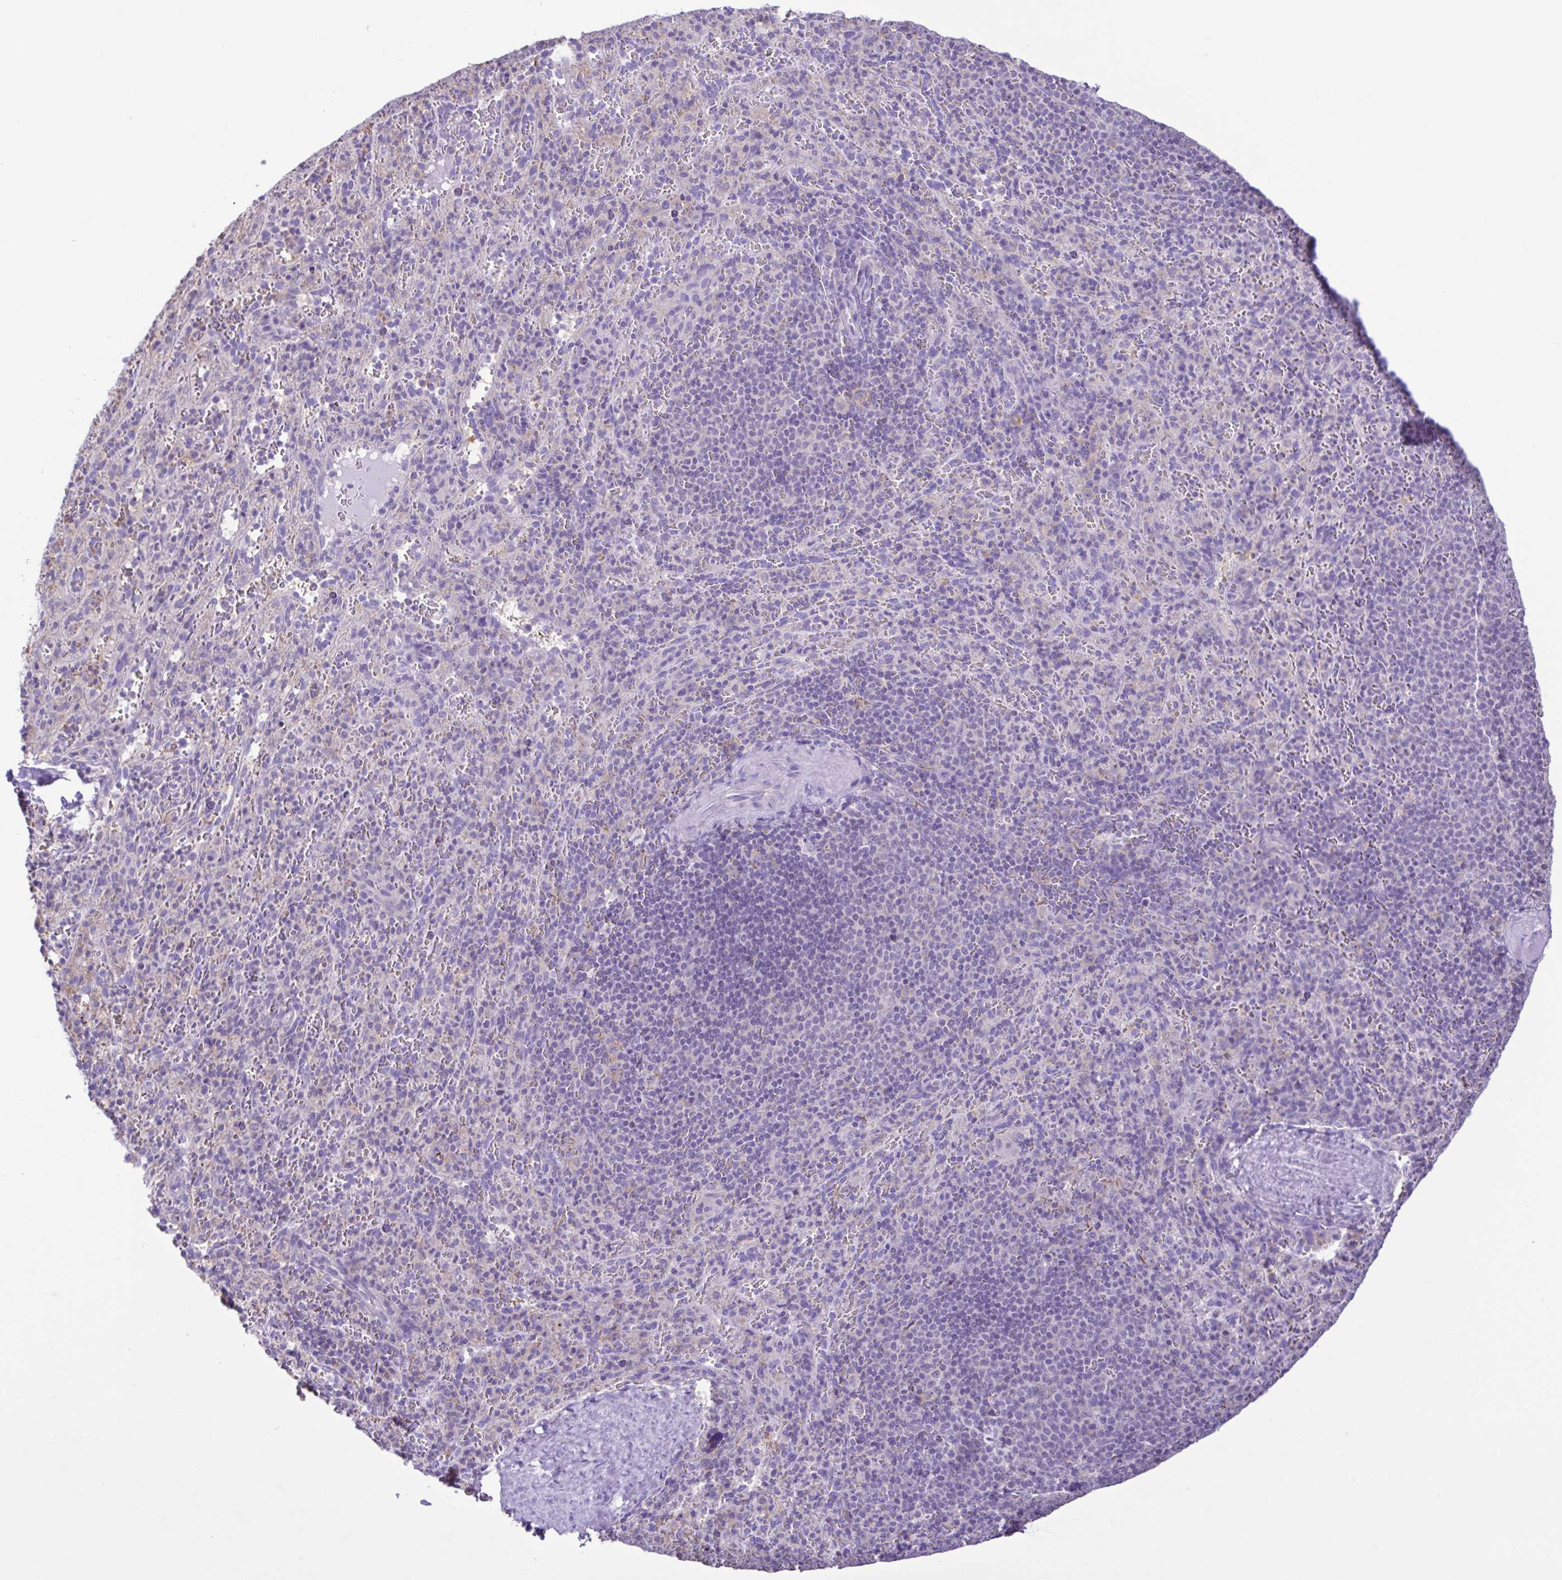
{"staining": {"intensity": "negative", "quantity": "none", "location": "none"}, "tissue": "spleen", "cell_type": "Cells in red pulp", "image_type": "normal", "snomed": [{"axis": "morphology", "description": "Normal tissue, NOS"}, {"axis": "topography", "description": "Spleen"}], "caption": "Immunohistochemistry (IHC) micrograph of benign spleen: spleen stained with DAB (3,3'-diaminobenzidine) displays no significant protein staining in cells in red pulp. The staining was performed using DAB to visualize the protein expression in brown, while the nuclei were stained in blue with hematoxylin (Magnification: 20x).", "gene": "CYP17A1", "patient": {"sex": "male", "age": 57}}